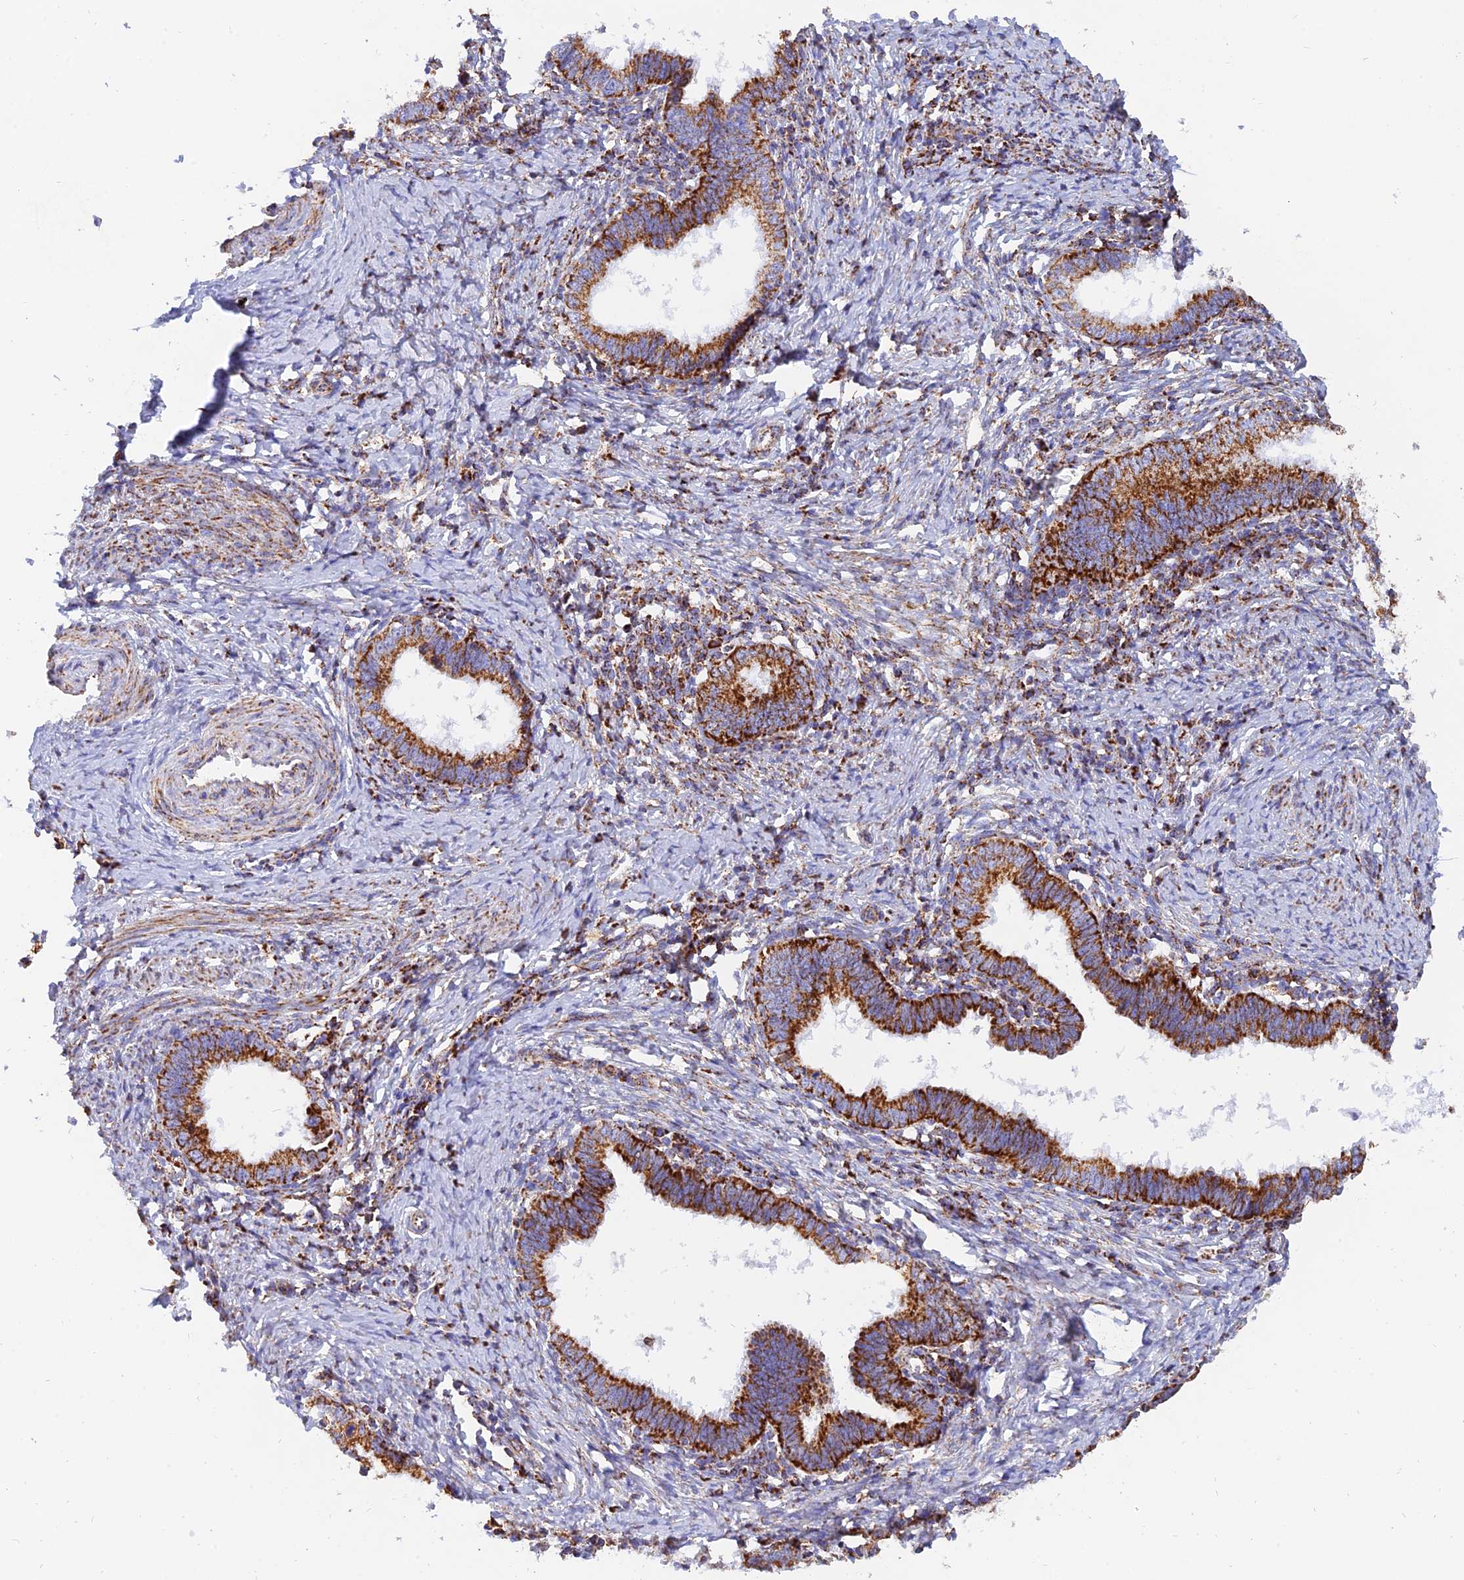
{"staining": {"intensity": "strong", "quantity": ">75%", "location": "cytoplasmic/membranous"}, "tissue": "cervical cancer", "cell_type": "Tumor cells", "image_type": "cancer", "snomed": [{"axis": "morphology", "description": "Adenocarcinoma, NOS"}, {"axis": "topography", "description": "Cervix"}], "caption": "Immunohistochemical staining of human cervical cancer (adenocarcinoma) exhibits high levels of strong cytoplasmic/membranous protein positivity in approximately >75% of tumor cells.", "gene": "NDUFB6", "patient": {"sex": "female", "age": 36}}